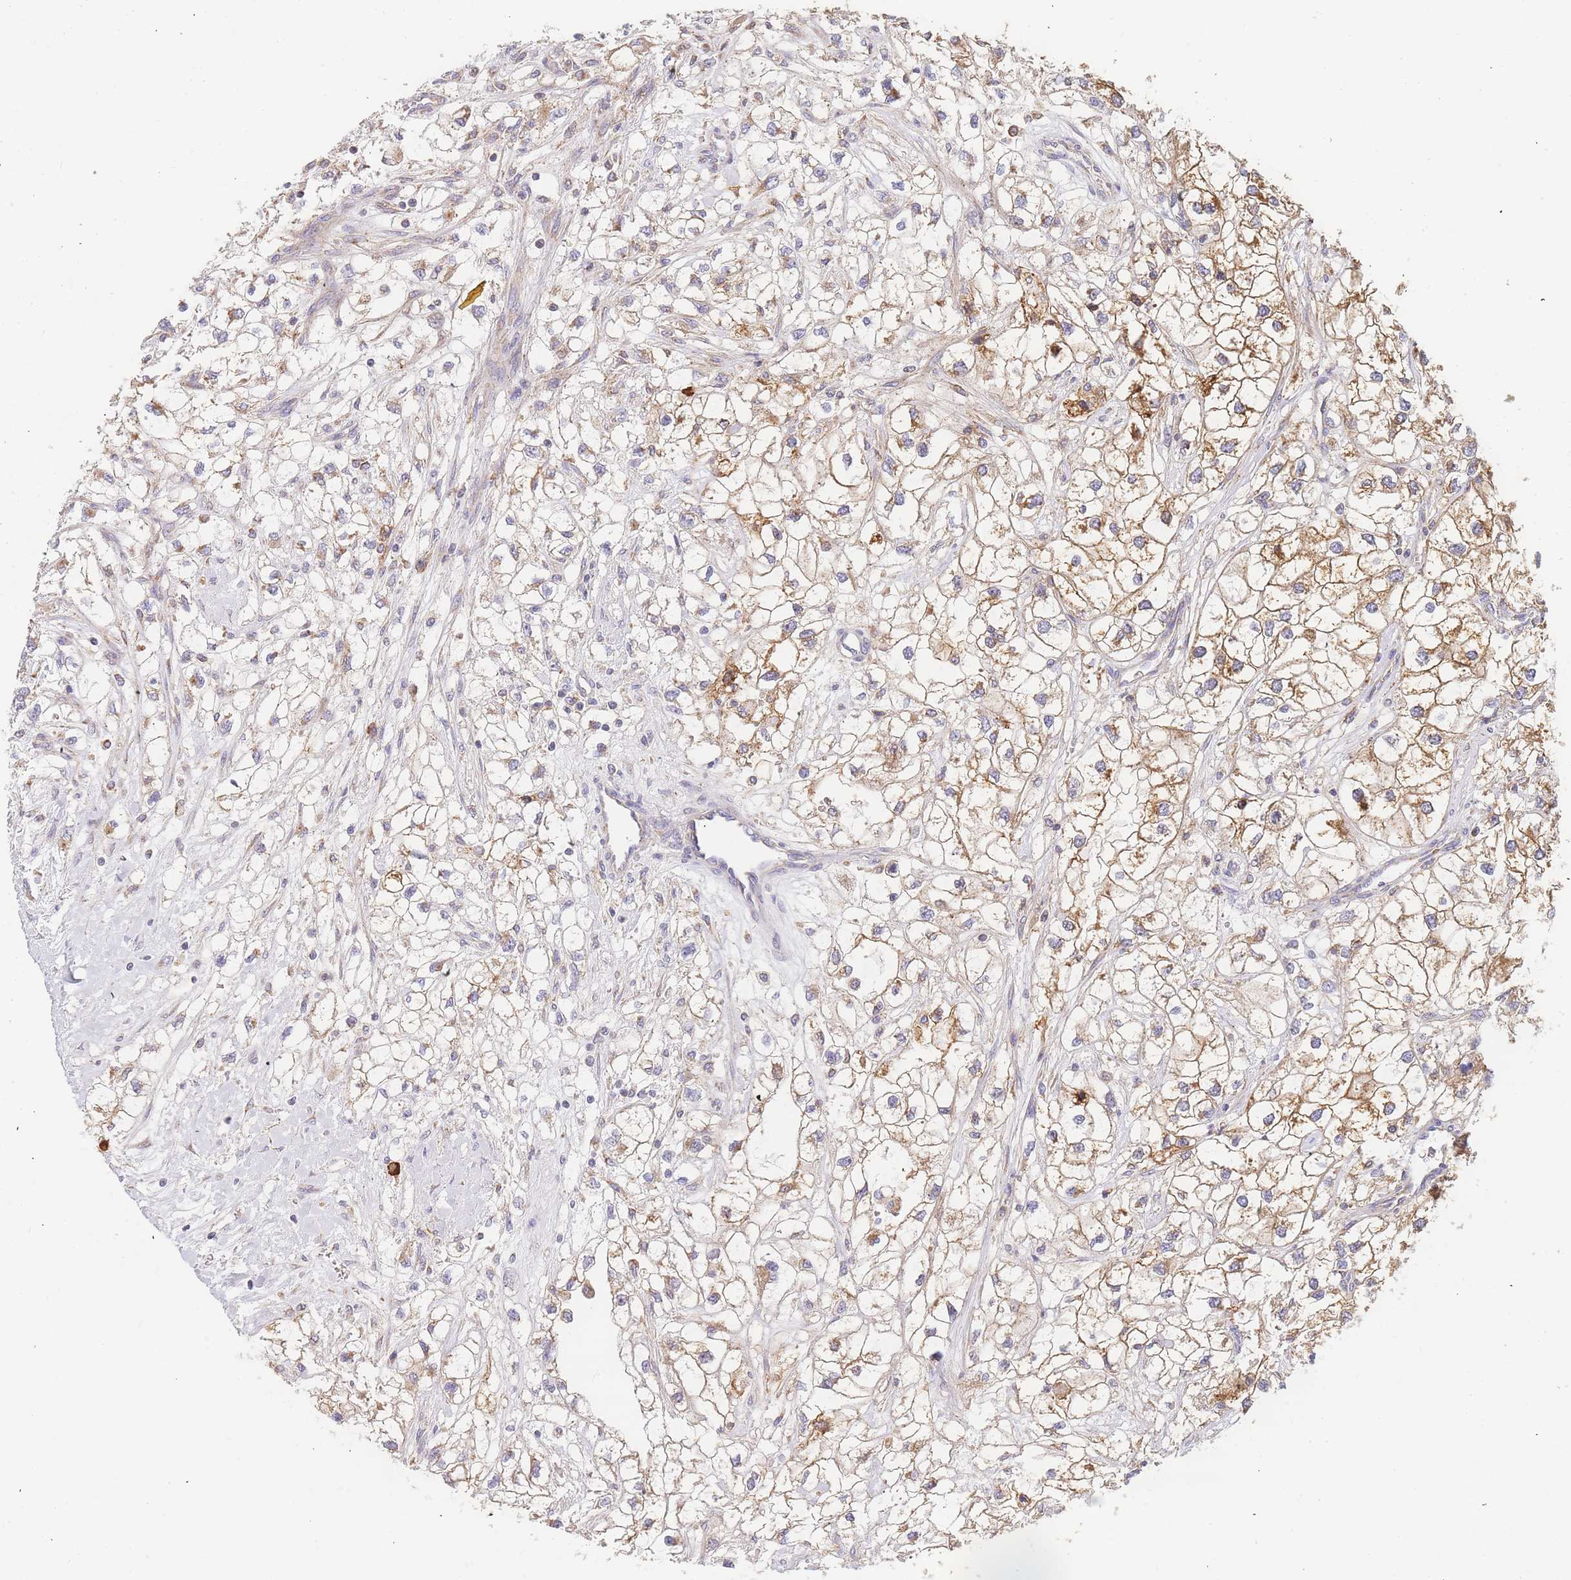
{"staining": {"intensity": "moderate", "quantity": "25%-75%", "location": "cytoplasmic/membranous"}, "tissue": "renal cancer", "cell_type": "Tumor cells", "image_type": "cancer", "snomed": [{"axis": "morphology", "description": "Adenocarcinoma, NOS"}, {"axis": "topography", "description": "Kidney"}], "caption": "Tumor cells display medium levels of moderate cytoplasmic/membranous expression in approximately 25%-75% of cells in renal cancer (adenocarcinoma).", "gene": "ADCY9", "patient": {"sex": "male", "age": 59}}